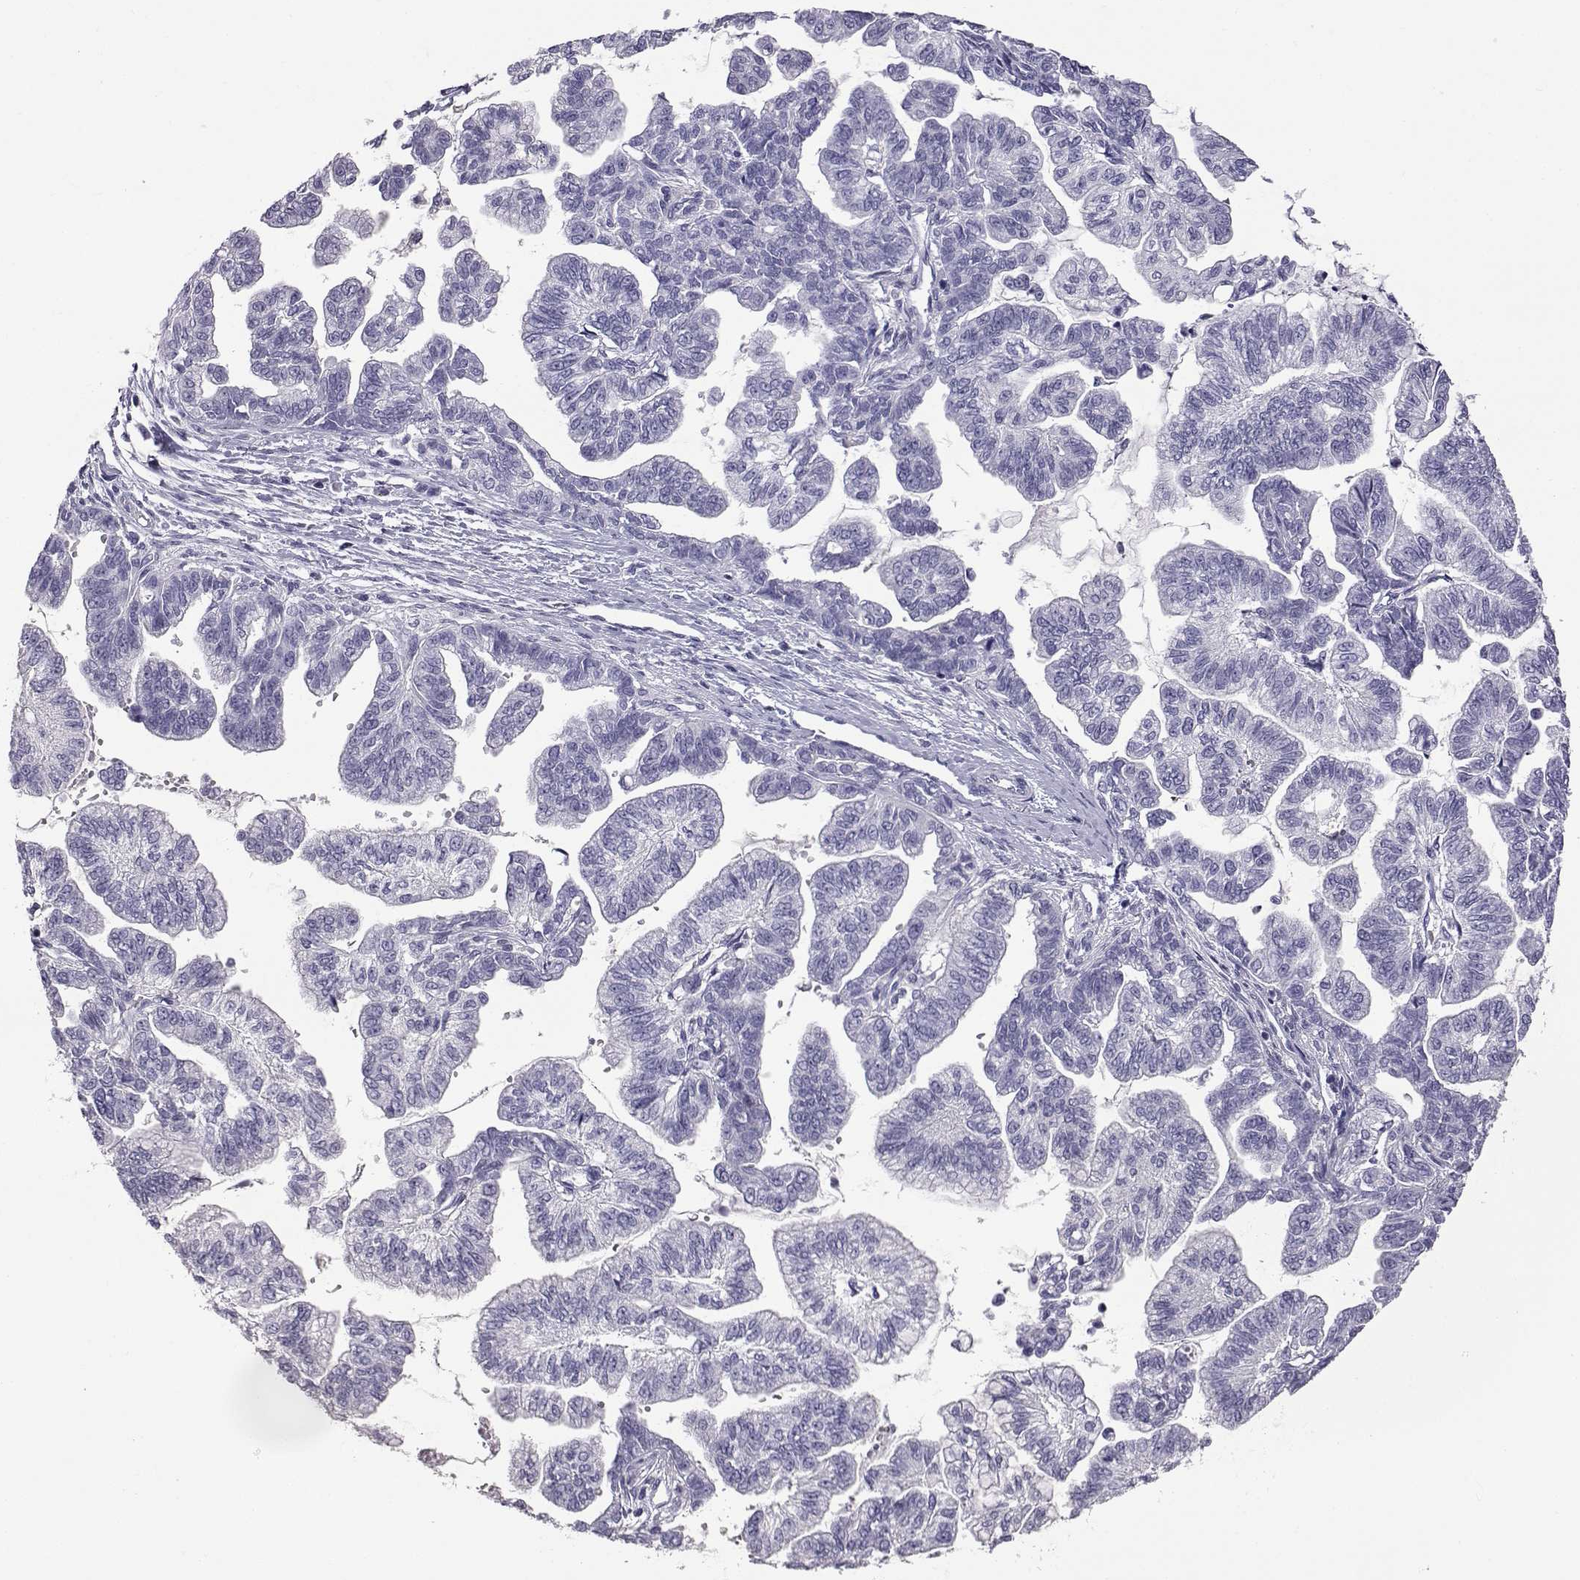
{"staining": {"intensity": "negative", "quantity": "none", "location": "none"}, "tissue": "stomach cancer", "cell_type": "Tumor cells", "image_type": "cancer", "snomed": [{"axis": "morphology", "description": "Adenocarcinoma, NOS"}, {"axis": "topography", "description": "Stomach"}], "caption": "Tumor cells are negative for brown protein staining in stomach cancer (adenocarcinoma).", "gene": "AKR1B1", "patient": {"sex": "male", "age": 83}}